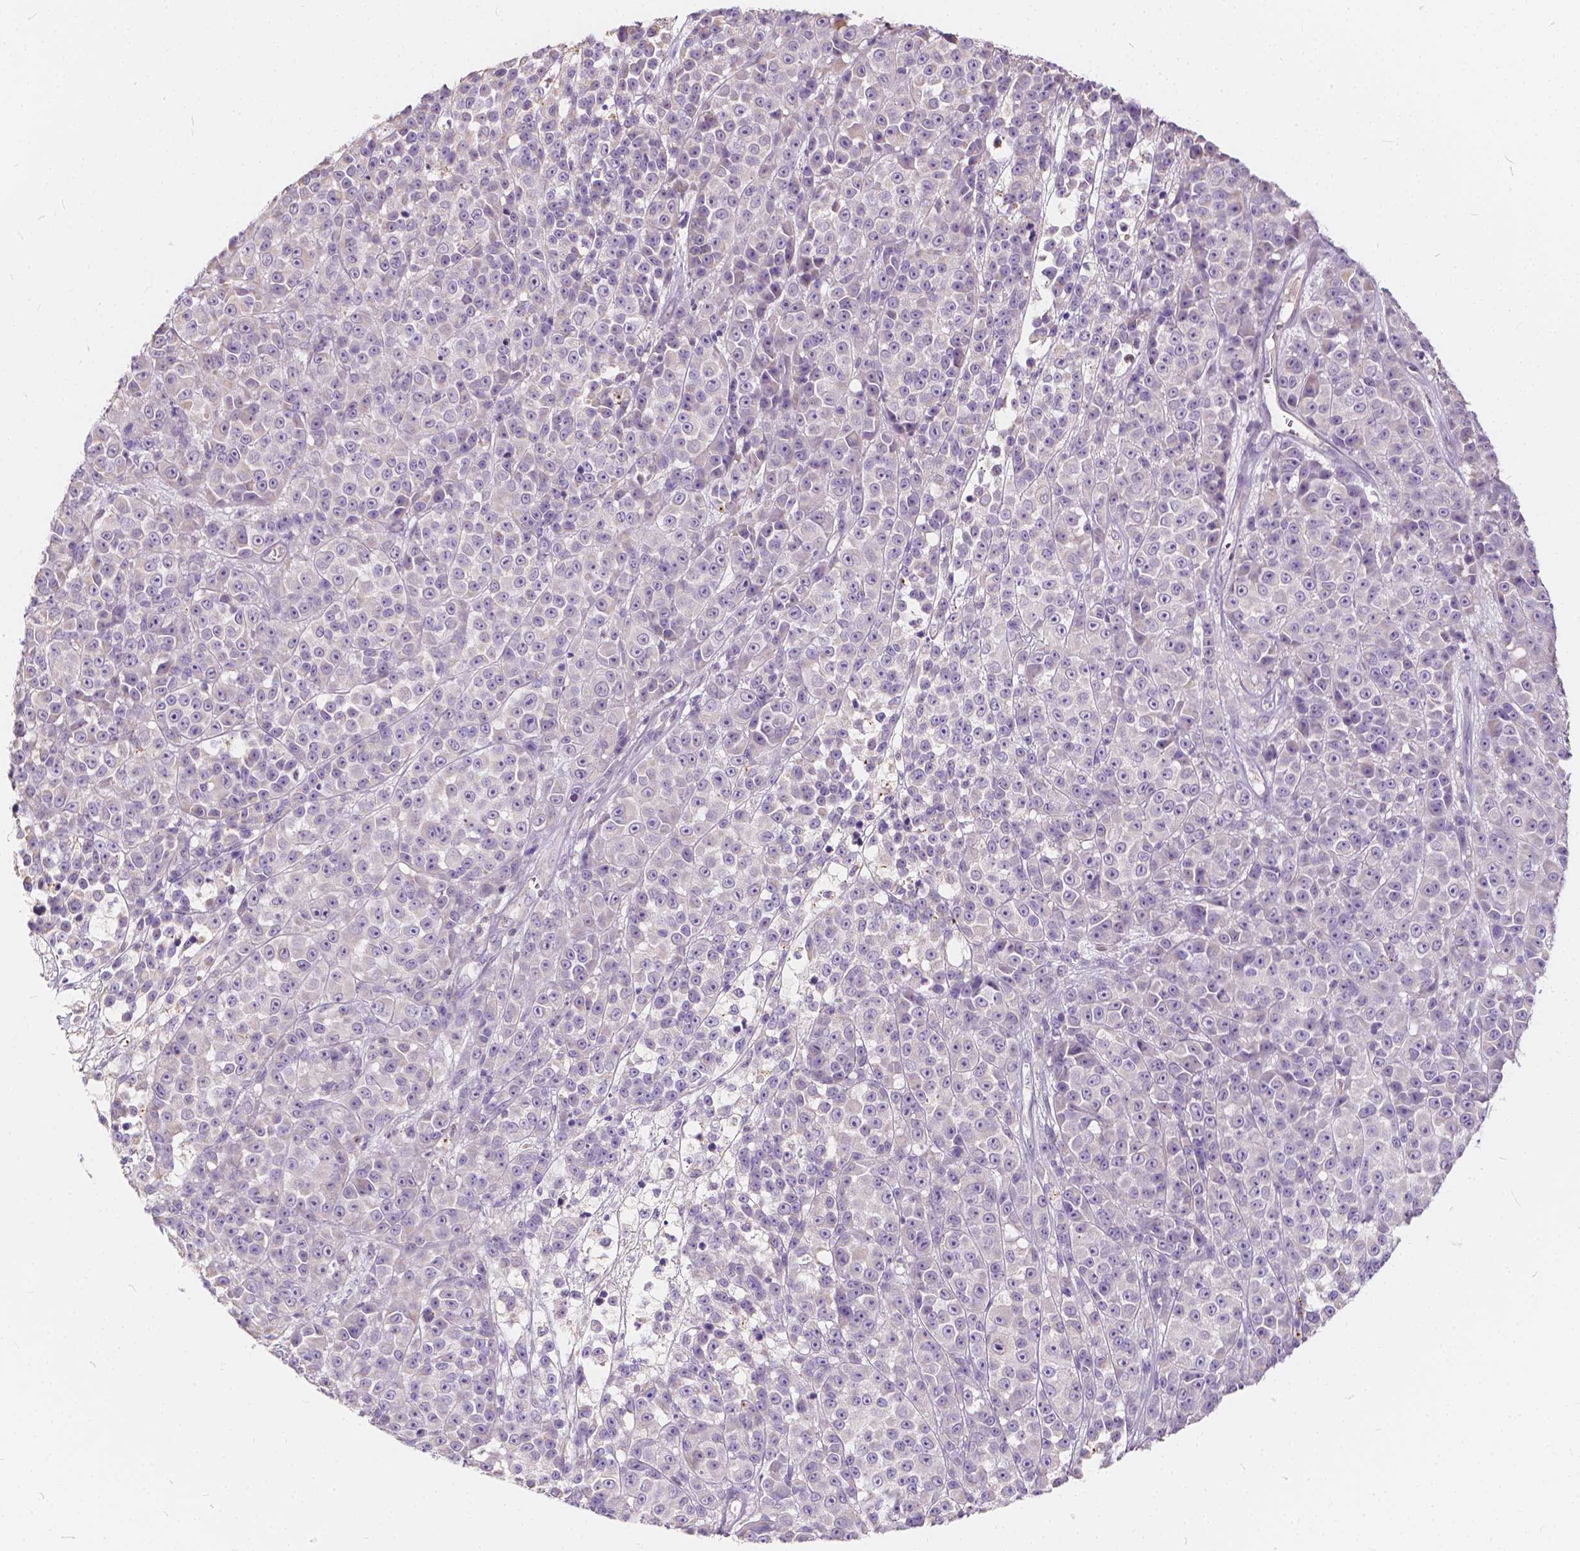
{"staining": {"intensity": "negative", "quantity": "none", "location": "none"}, "tissue": "melanoma", "cell_type": "Tumor cells", "image_type": "cancer", "snomed": [{"axis": "morphology", "description": "Malignant melanoma, NOS"}, {"axis": "topography", "description": "Skin"}, {"axis": "topography", "description": "Skin of back"}], "caption": "Immunohistochemistry (IHC) image of human malignant melanoma stained for a protein (brown), which reveals no staining in tumor cells.", "gene": "KIAA0513", "patient": {"sex": "male", "age": 91}}